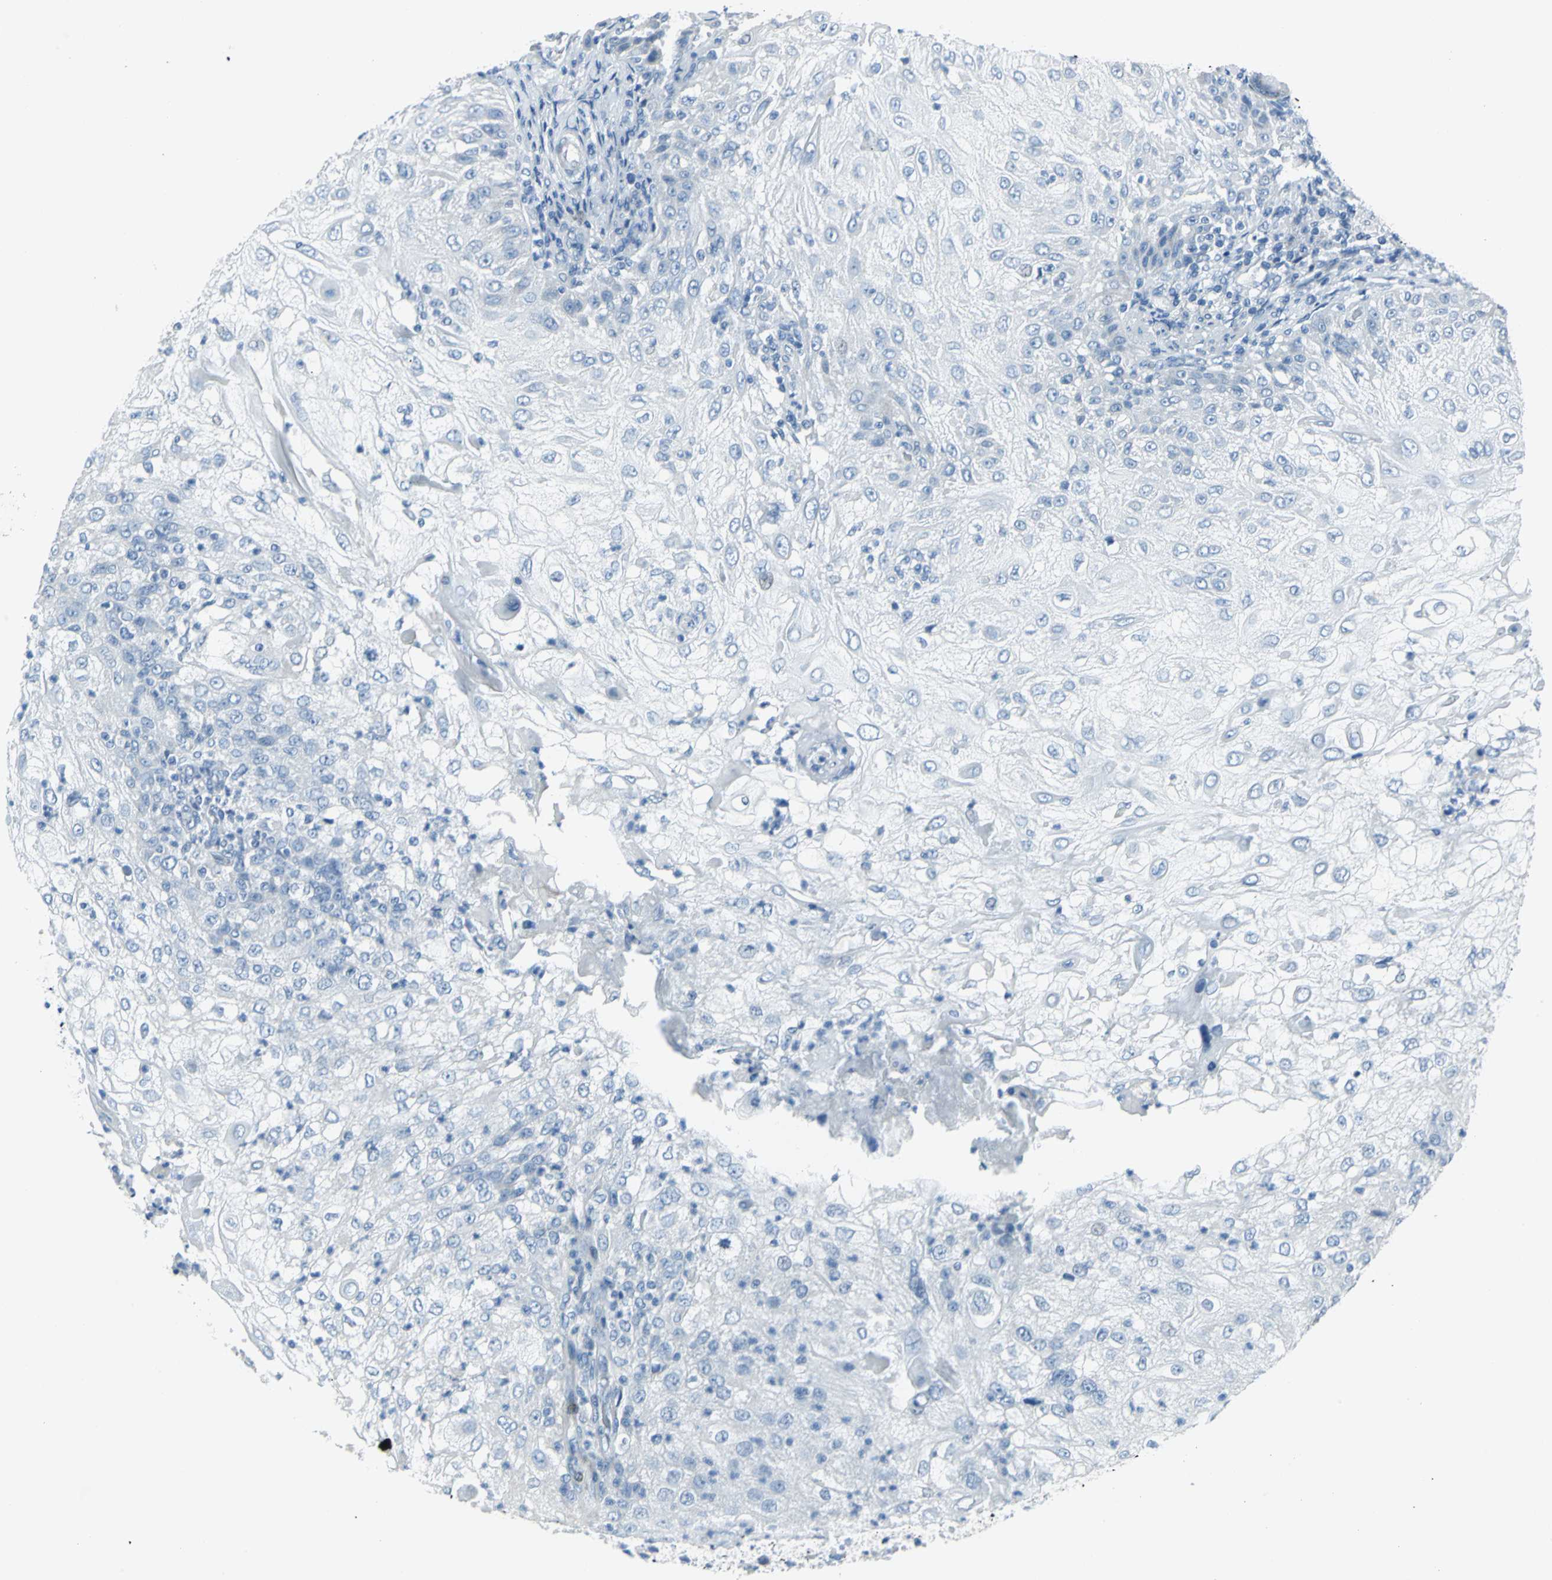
{"staining": {"intensity": "weak", "quantity": "<25%", "location": "cytoplasmic/membranous"}, "tissue": "skin cancer", "cell_type": "Tumor cells", "image_type": "cancer", "snomed": [{"axis": "morphology", "description": "Normal tissue, NOS"}, {"axis": "morphology", "description": "Squamous cell carcinoma, NOS"}, {"axis": "topography", "description": "Skin"}], "caption": "DAB (3,3'-diaminobenzidine) immunohistochemical staining of human skin cancer (squamous cell carcinoma) displays no significant expression in tumor cells.", "gene": "DNAI2", "patient": {"sex": "female", "age": 83}}